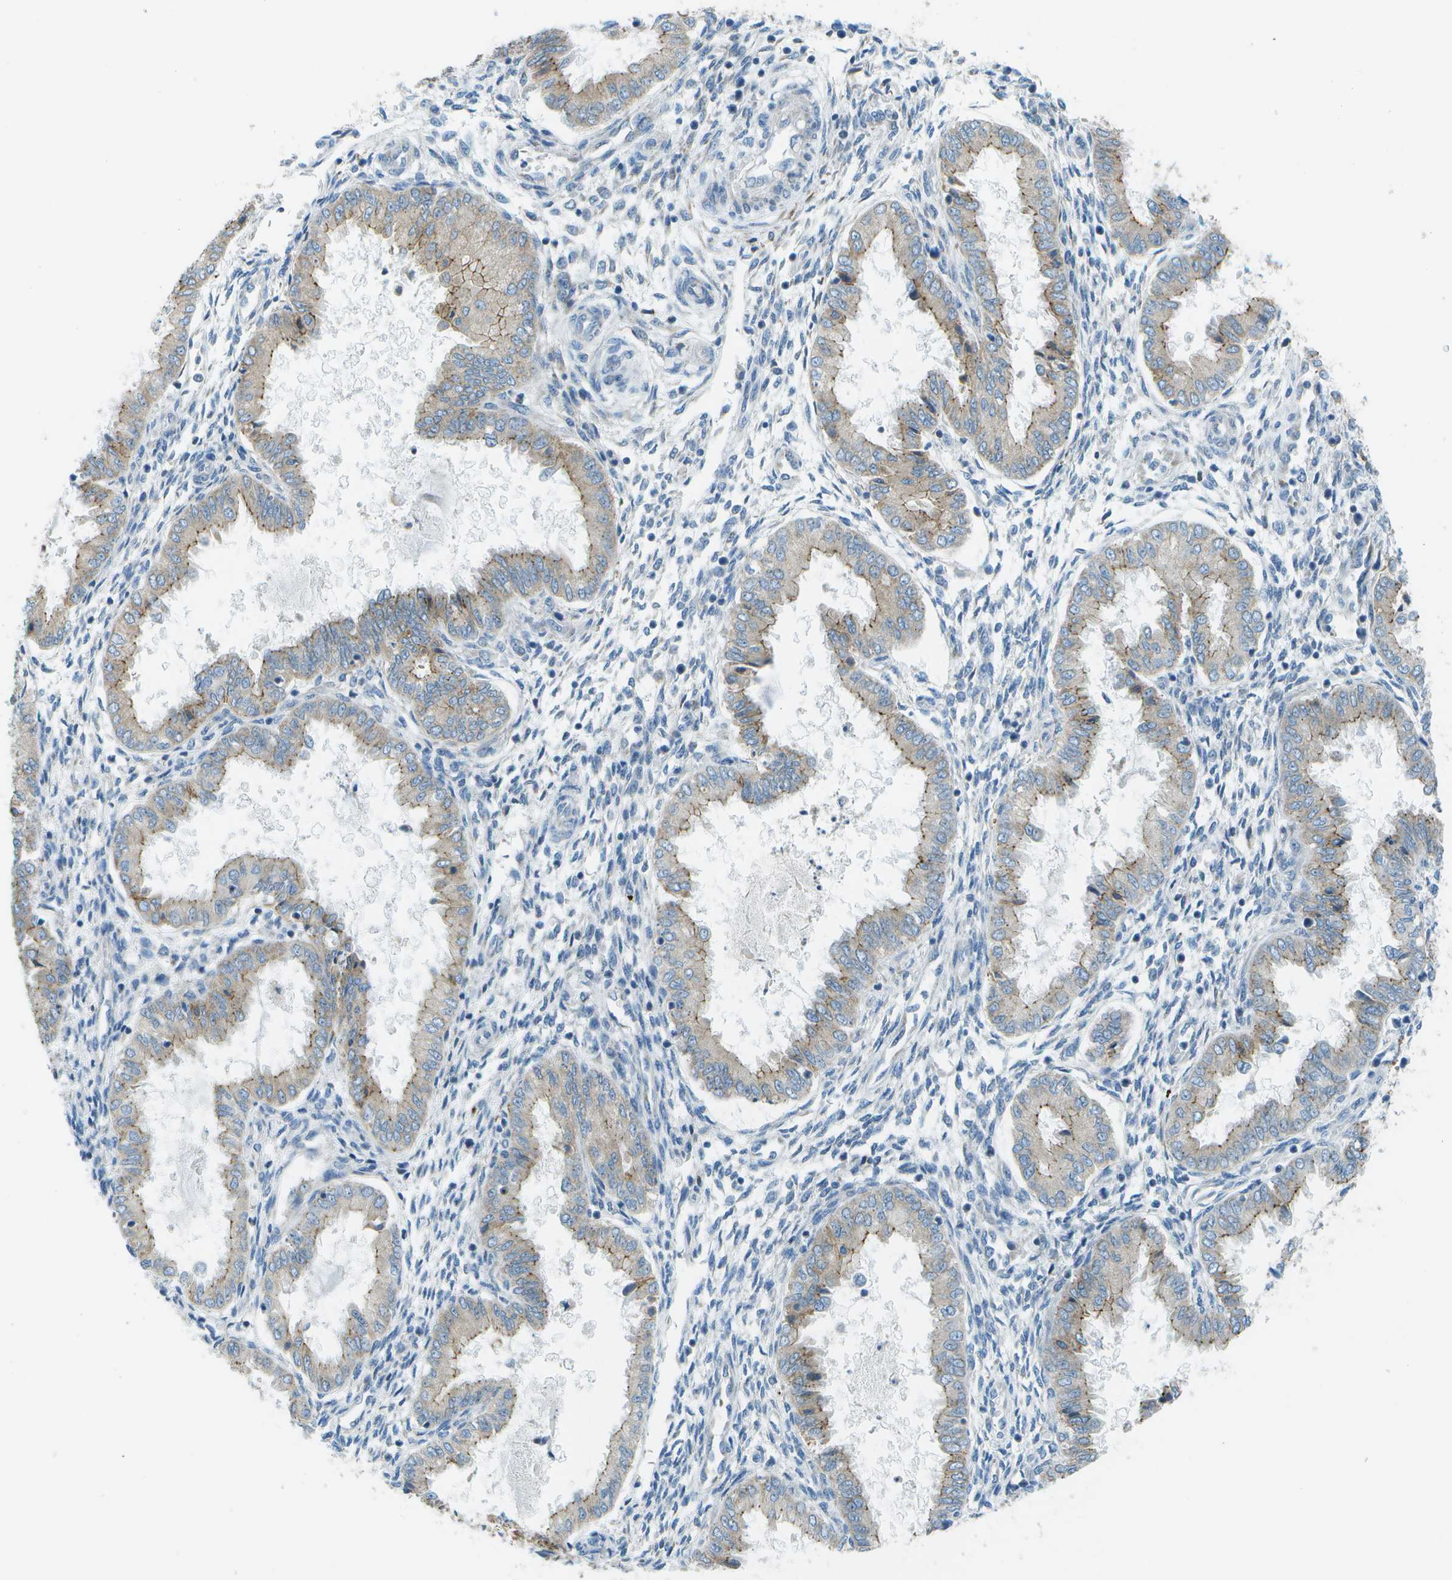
{"staining": {"intensity": "negative", "quantity": "none", "location": "none"}, "tissue": "endometrium", "cell_type": "Cells in endometrial stroma", "image_type": "normal", "snomed": [{"axis": "morphology", "description": "Normal tissue, NOS"}, {"axis": "topography", "description": "Endometrium"}], "caption": "Endometrium was stained to show a protein in brown. There is no significant staining in cells in endometrial stroma. Brightfield microscopy of IHC stained with DAB (brown) and hematoxylin (blue), captured at high magnification.", "gene": "KCTD3", "patient": {"sex": "female", "age": 33}}